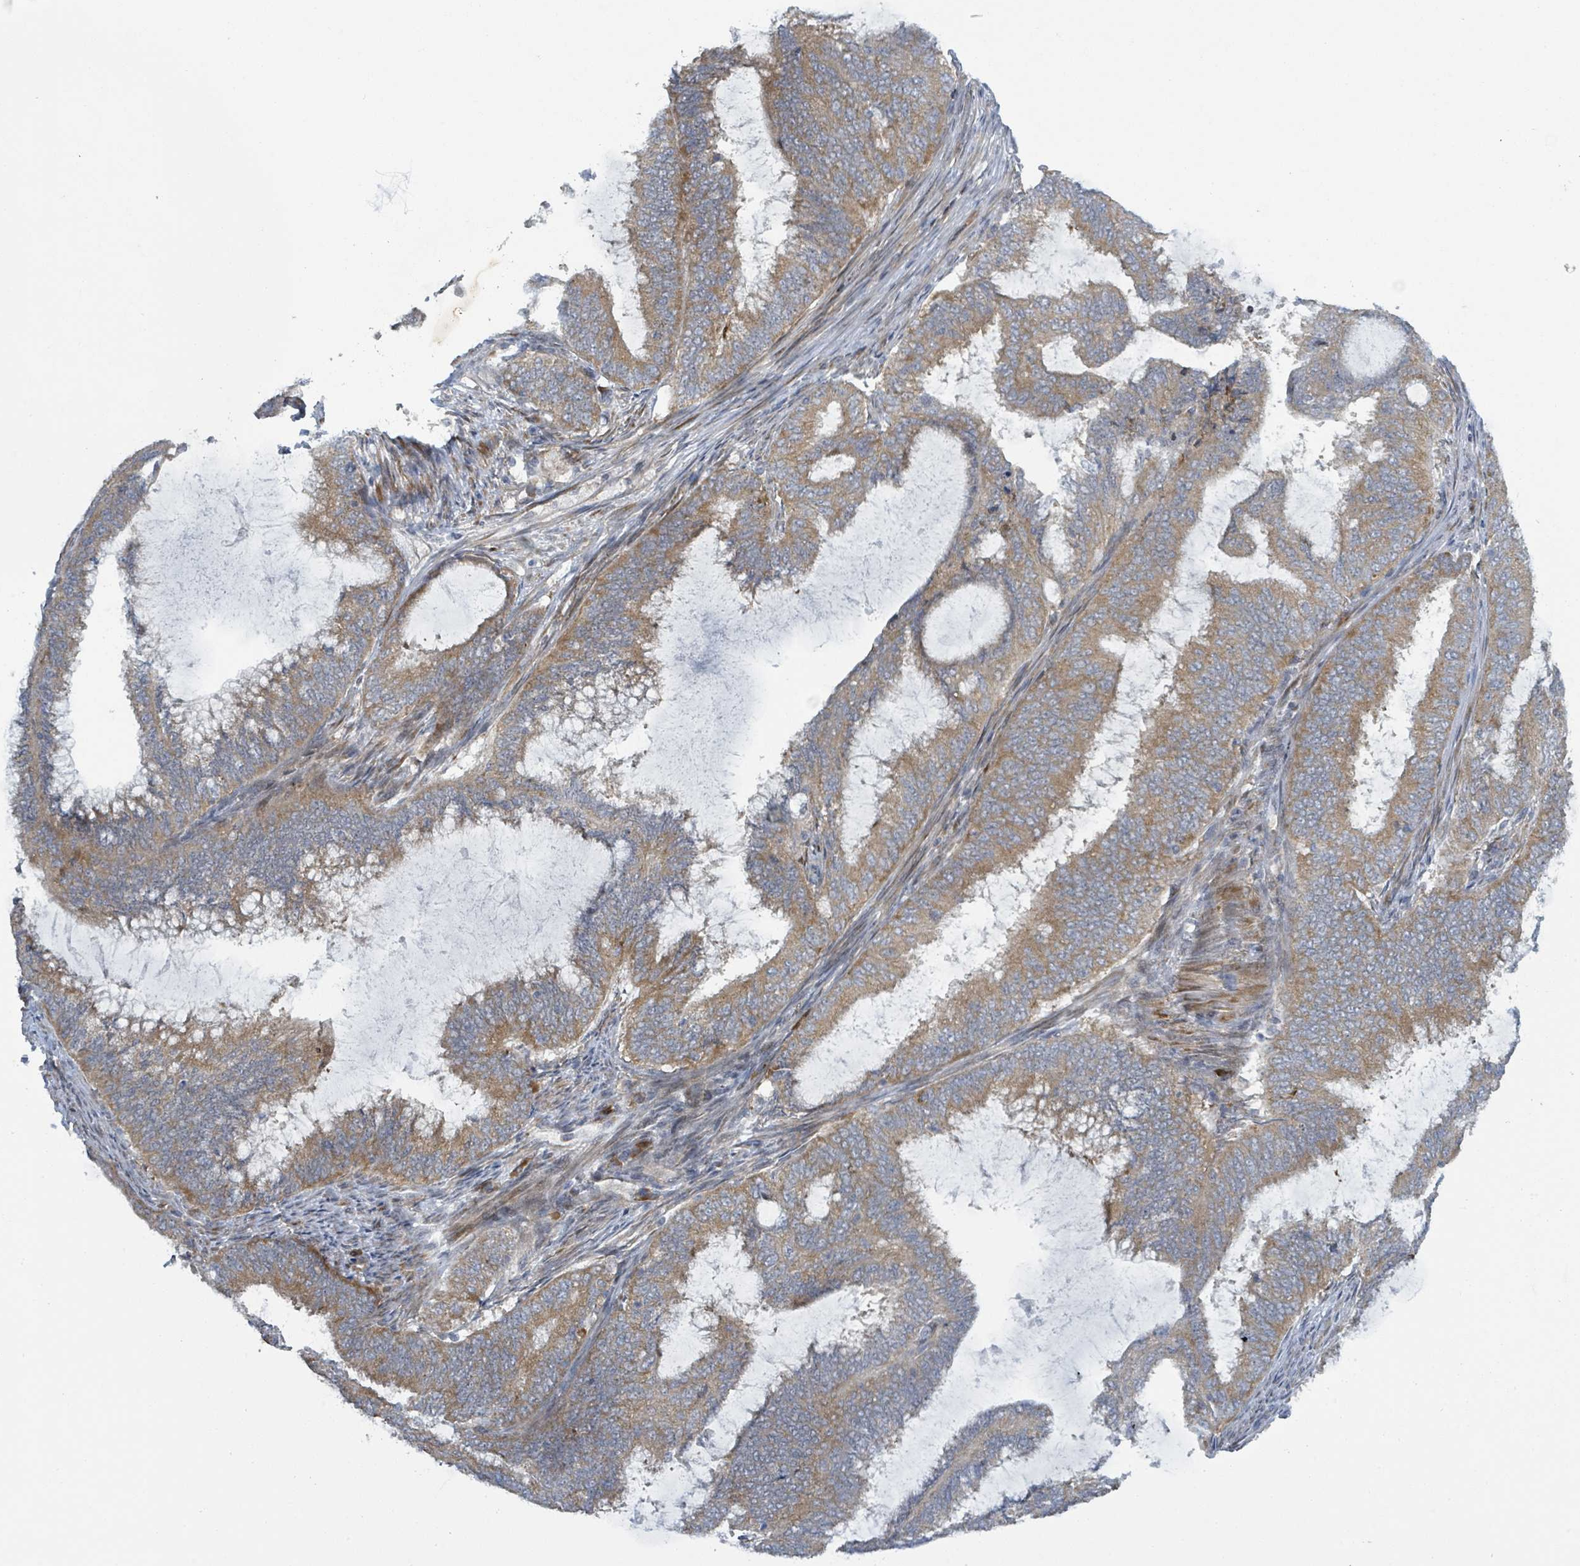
{"staining": {"intensity": "moderate", "quantity": ">75%", "location": "cytoplasmic/membranous"}, "tissue": "endometrial cancer", "cell_type": "Tumor cells", "image_type": "cancer", "snomed": [{"axis": "morphology", "description": "Adenocarcinoma, NOS"}, {"axis": "topography", "description": "Endometrium"}], "caption": "Immunohistochemical staining of human endometrial cancer (adenocarcinoma) displays medium levels of moderate cytoplasmic/membranous protein expression in approximately >75% of tumor cells.", "gene": "RPL32", "patient": {"sex": "female", "age": 51}}